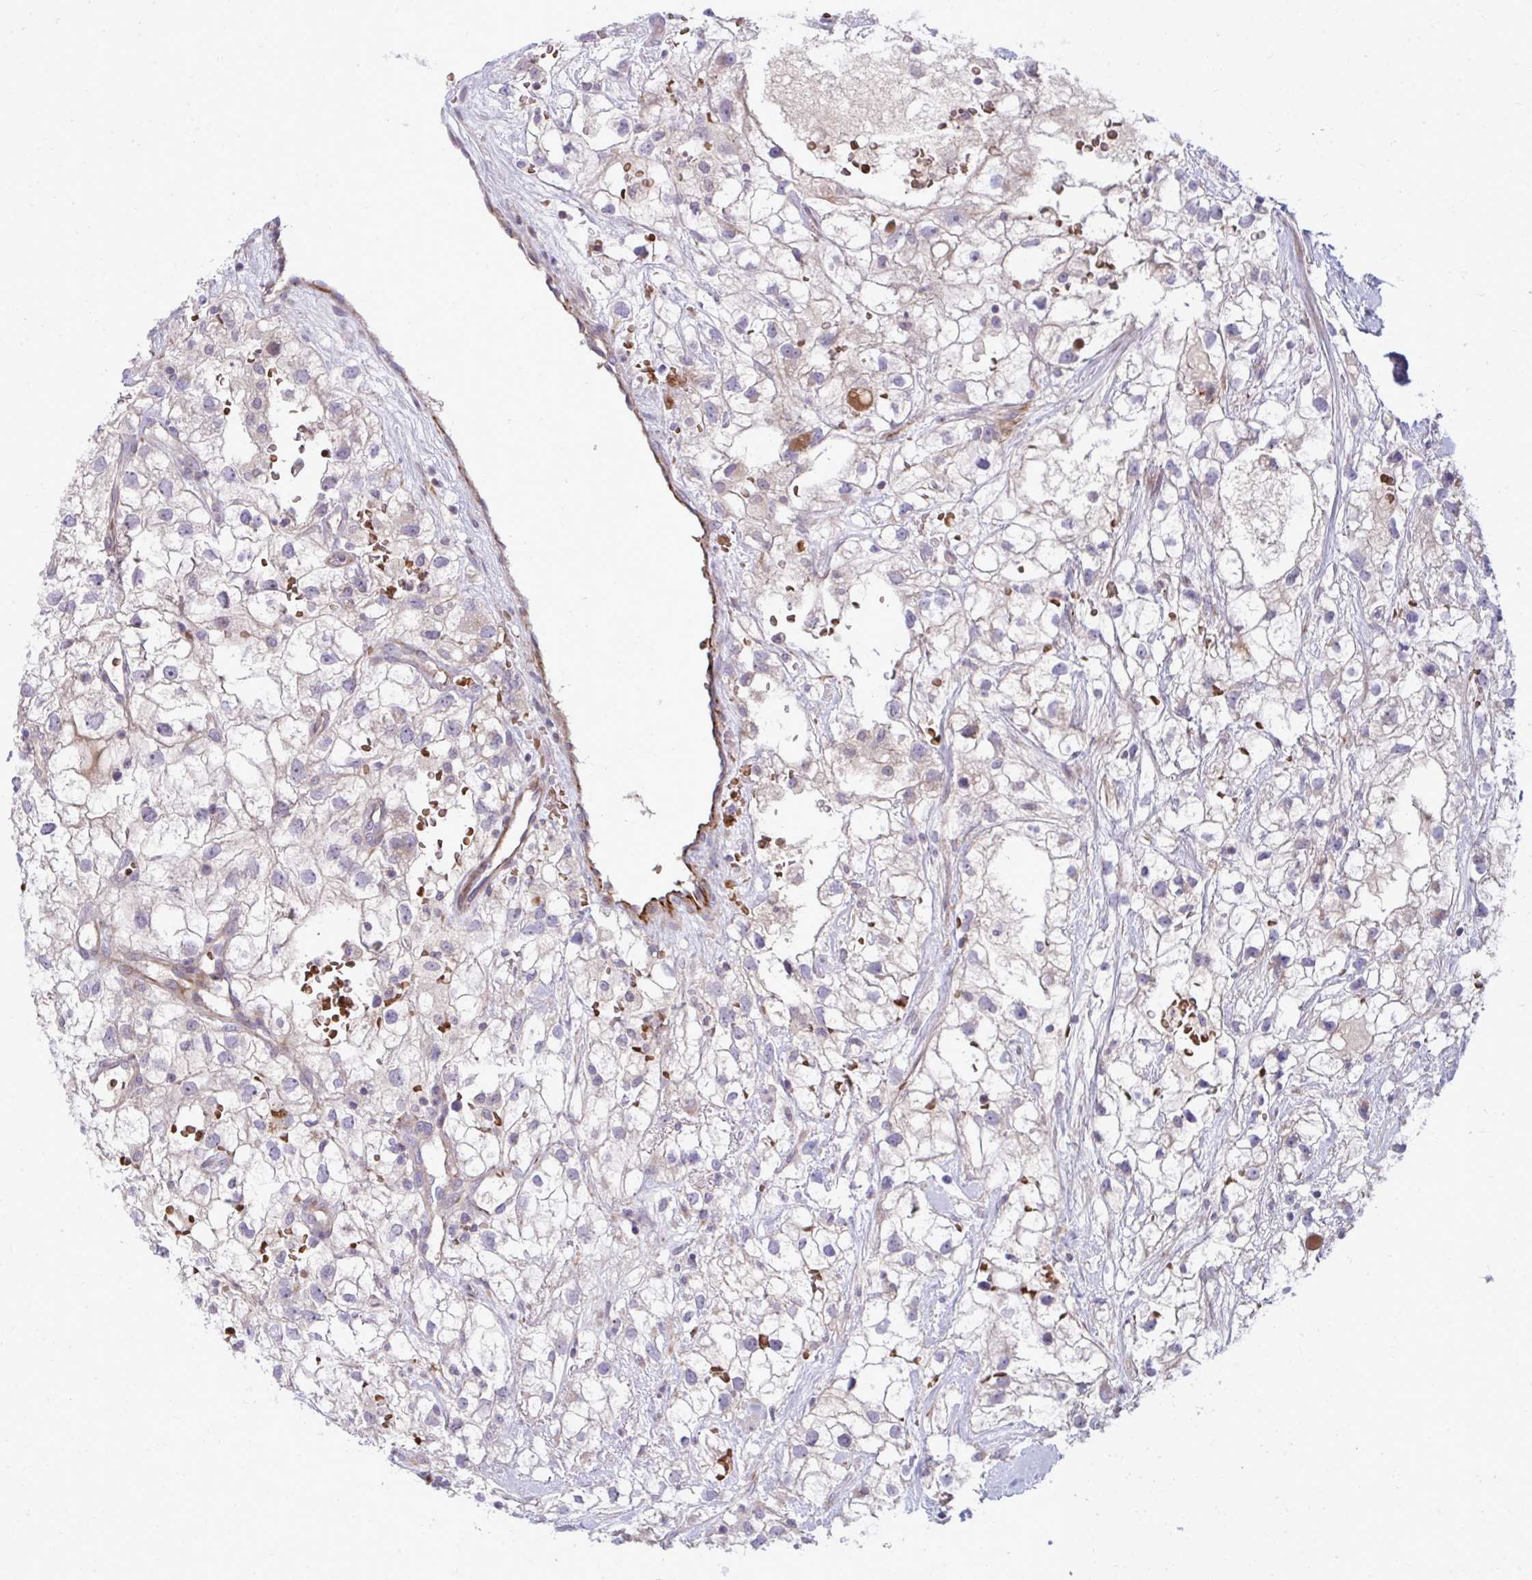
{"staining": {"intensity": "weak", "quantity": "<25%", "location": "cytoplasmic/membranous"}, "tissue": "renal cancer", "cell_type": "Tumor cells", "image_type": "cancer", "snomed": [{"axis": "morphology", "description": "Adenocarcinoma, NOS"}, {"axis": "topography", "description": "Kidney"}], "caption": "The image exhibits no significant expression in tumor cells of renal cancer (adenocarcinoma). (Brightfield microscopy of DAB immunohistochemistry (IHC) at high magnification).", "gene": "SLC14A1", "patient": {"sex": "male", "age": 59}}